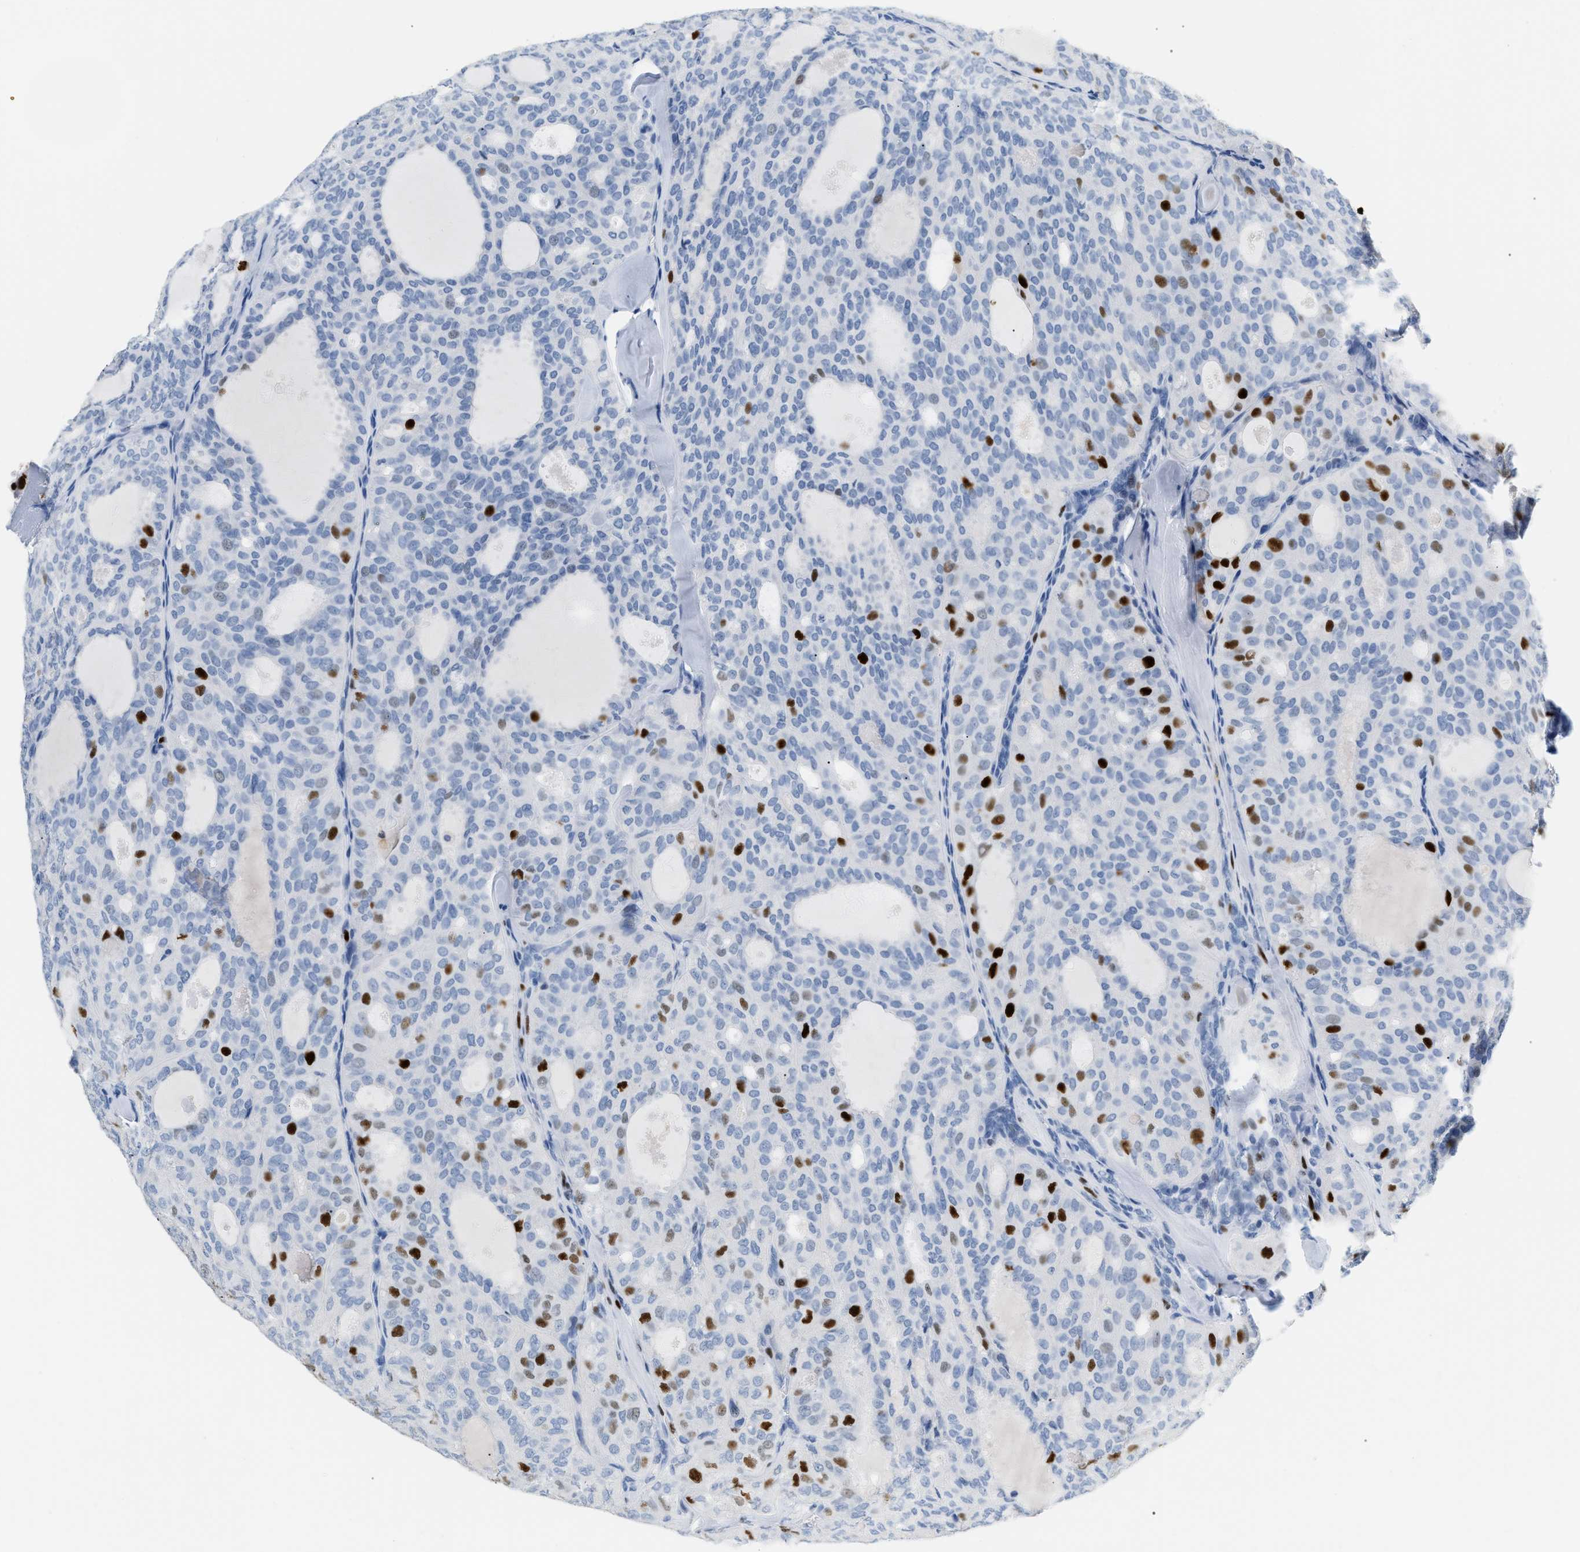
{"staining": {"intensity": "strong", "quantity": "<25%", "location": "nuclear"}, "tissue": "thyroid cancer", "cell_type": "Tumor cells", "image_type": "cancer", "snomed": [{"axis": "morphology", "description": "Follicular adenoma carcinoma, NOS"}, {"axis": "topography", "description": "Thyroid gland"}], "caption": "Tumor cells demonstrate medium levels of strong nuclear expression in about <25% of cells in thyroid cancer. The staining was performed using DAB to visualize the protein expression in brown, while the nuclei were stained in blue with hematoxylin (Magnification: 20x).", "gene": "MCM7", "patient": {"sex": "male", "age": 75}}